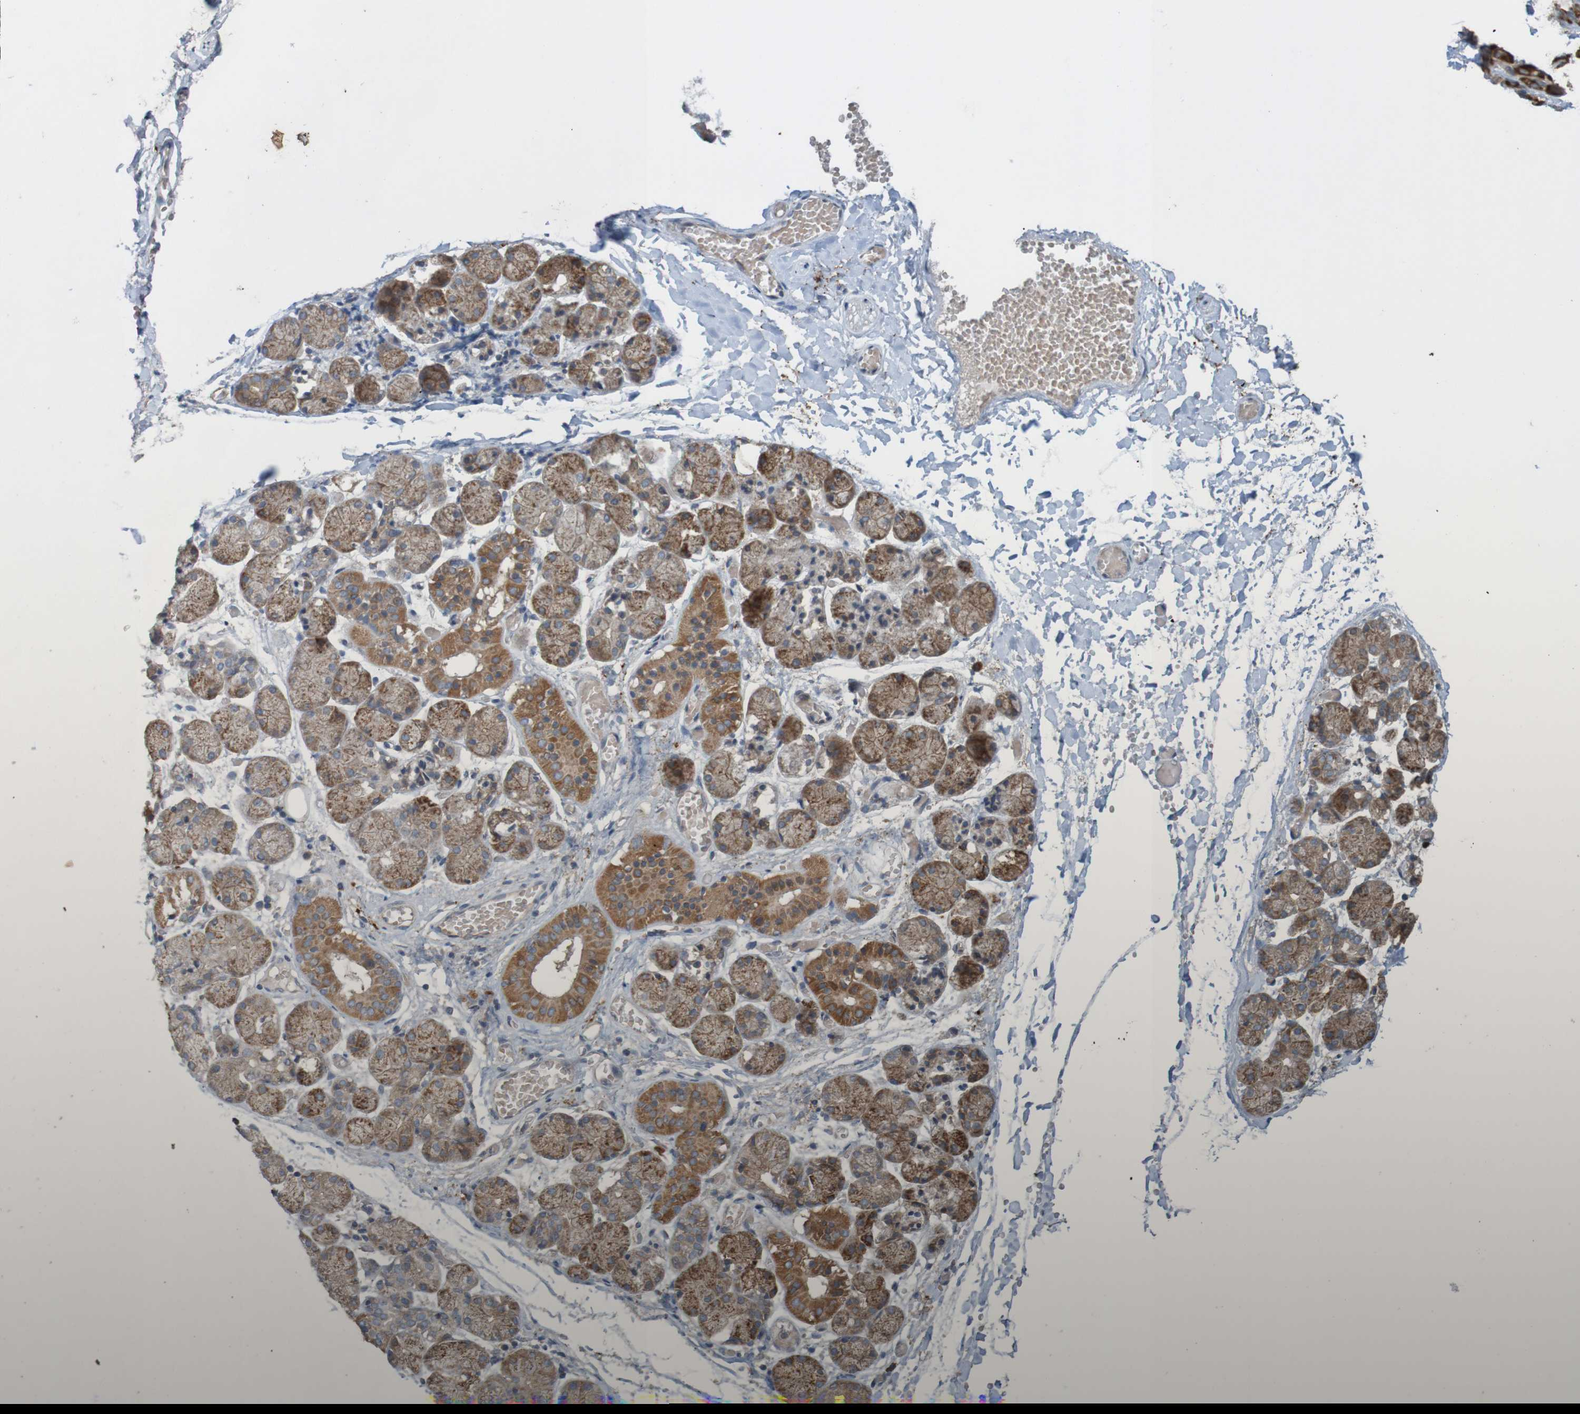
{"staining": {"intensity": "moderate", "quantity": "25%-75%", "location": "cytoplasmic/membranous"}, "tissue": "salivary gland", "cell_type": "Glandular cells", "image_type": "normal", "snomed": [{"axis": "morphology", "description": "Normal tissue, NOS"}, {"axis": "topography", "description": "Salivary gland"}], "caption": "About 25%-75% of glandular cells in unremarkable salivary gland display moderate cytoplasmic/membranous protein expression as visualized by brown immunohistochemical staining.", "gene": "B3GAT2", "patient": {"sex": "female", "age": 24}}